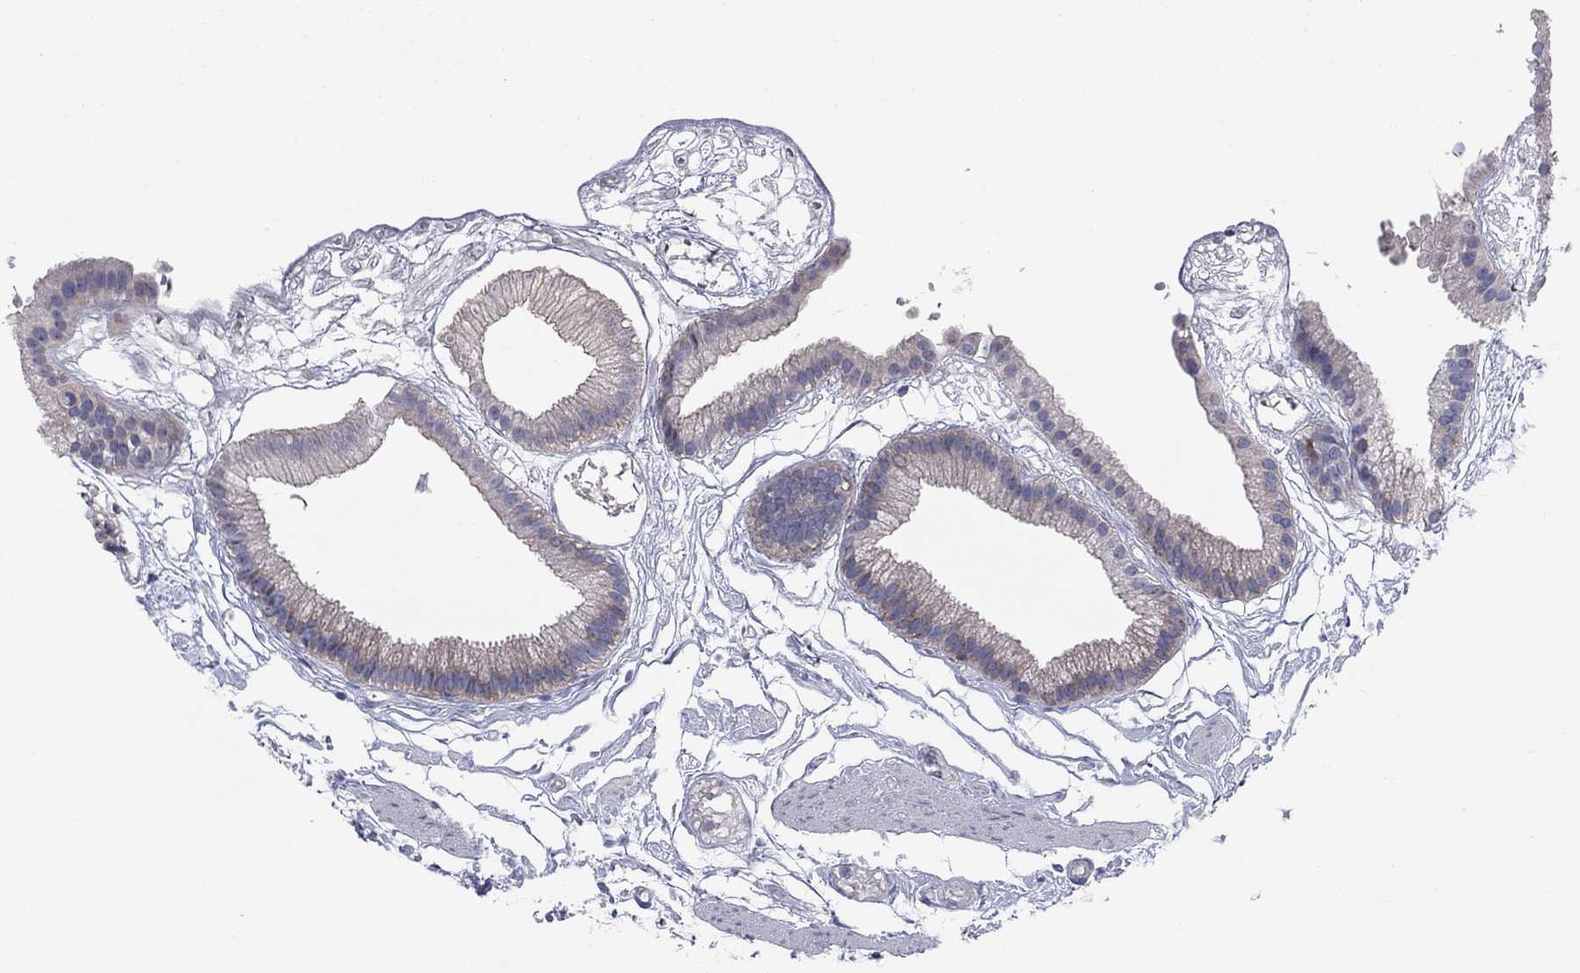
{"staining": {"intensity": "negative", "quantity": "none", "location": "none"}, "tissue": "gallbladder", "cell_type": "Glandular cells", "image_type": "normal", "snomed": [{"axis": "morphology", "description": "Normal tissue, NOS"}, {"axis": "topography", "description": "Gallbladder"}], "caption": "High magnification brightfield microscopy of normal gallbladder stained with DAB (brown) and counterstained with hematoxylin (blue): glandular cells show no significant positivity.", "gene": "PVR", "patient": {"sex": "female", "age": 45}}